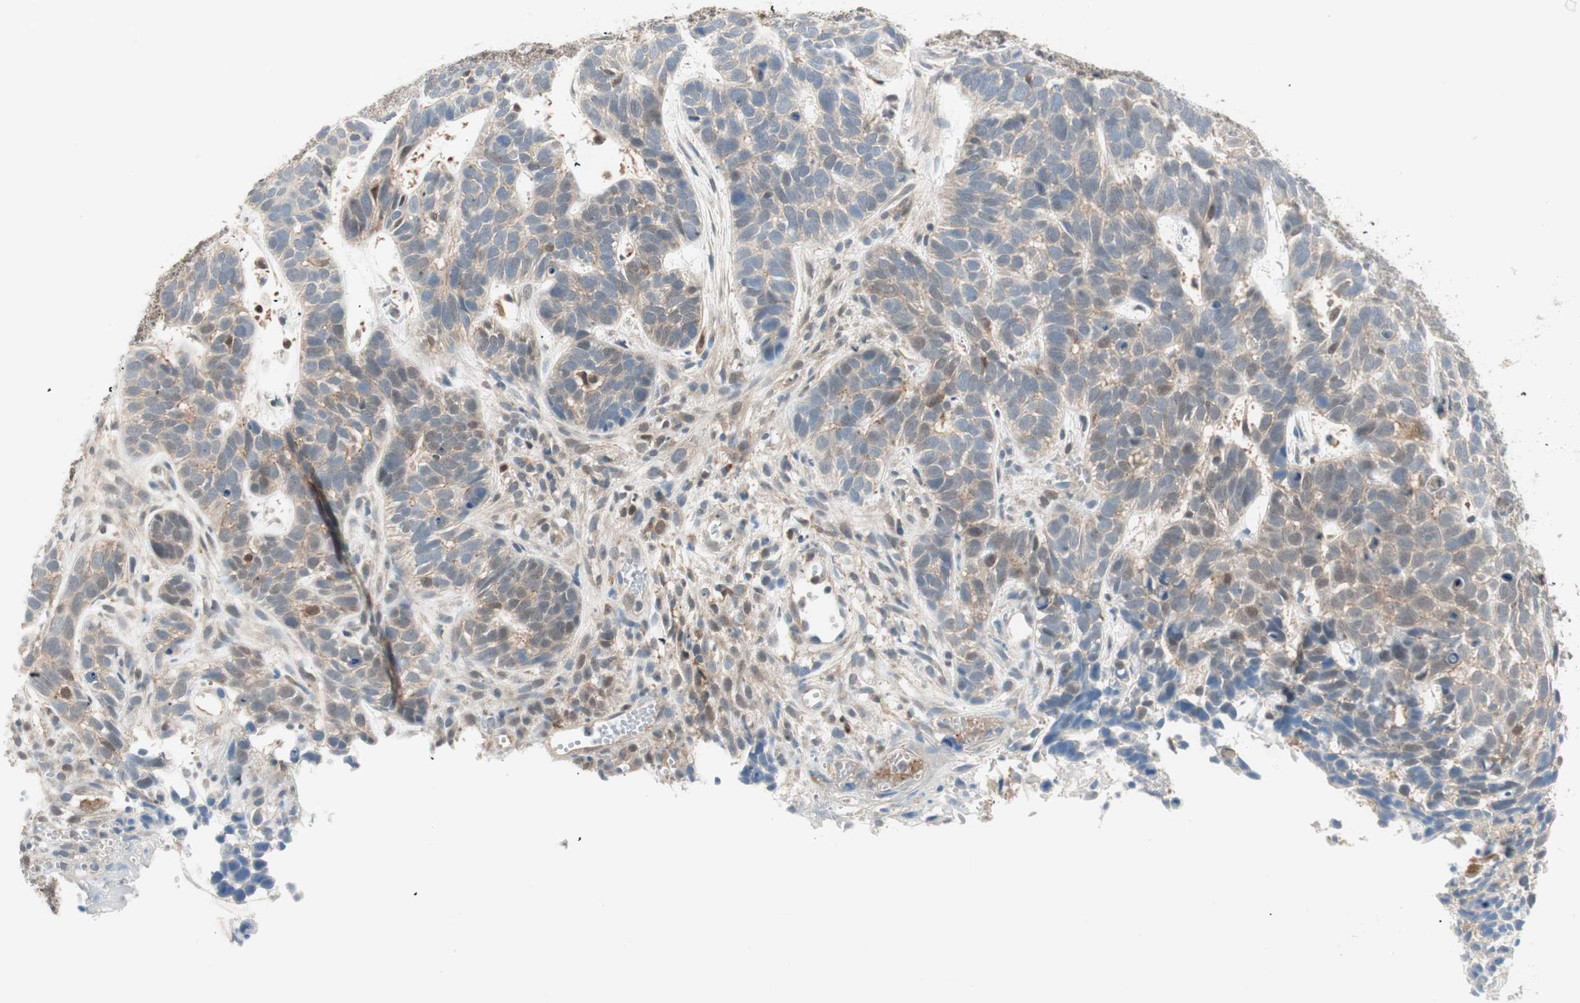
{"staining": {"intensity": "weak", "quantity": "25%-75%", "location": "cytoplasmic/membranous"}, "tissue": "skin cancer", "cell_type": "Tumor cells", "image_type": "cancer", "snomed": [{"axis": "morphology", "description": "Basal cell carcinoma"}, {"axis": "topography", "description": "Skin"}], "caption": "A photomicrograph of skin cancer stained for a protein shows weak cytoplasmic/membranous brown staining in tumor cells.", "gene": "GALT", "patient": {"sex": "male", "age": 87}}